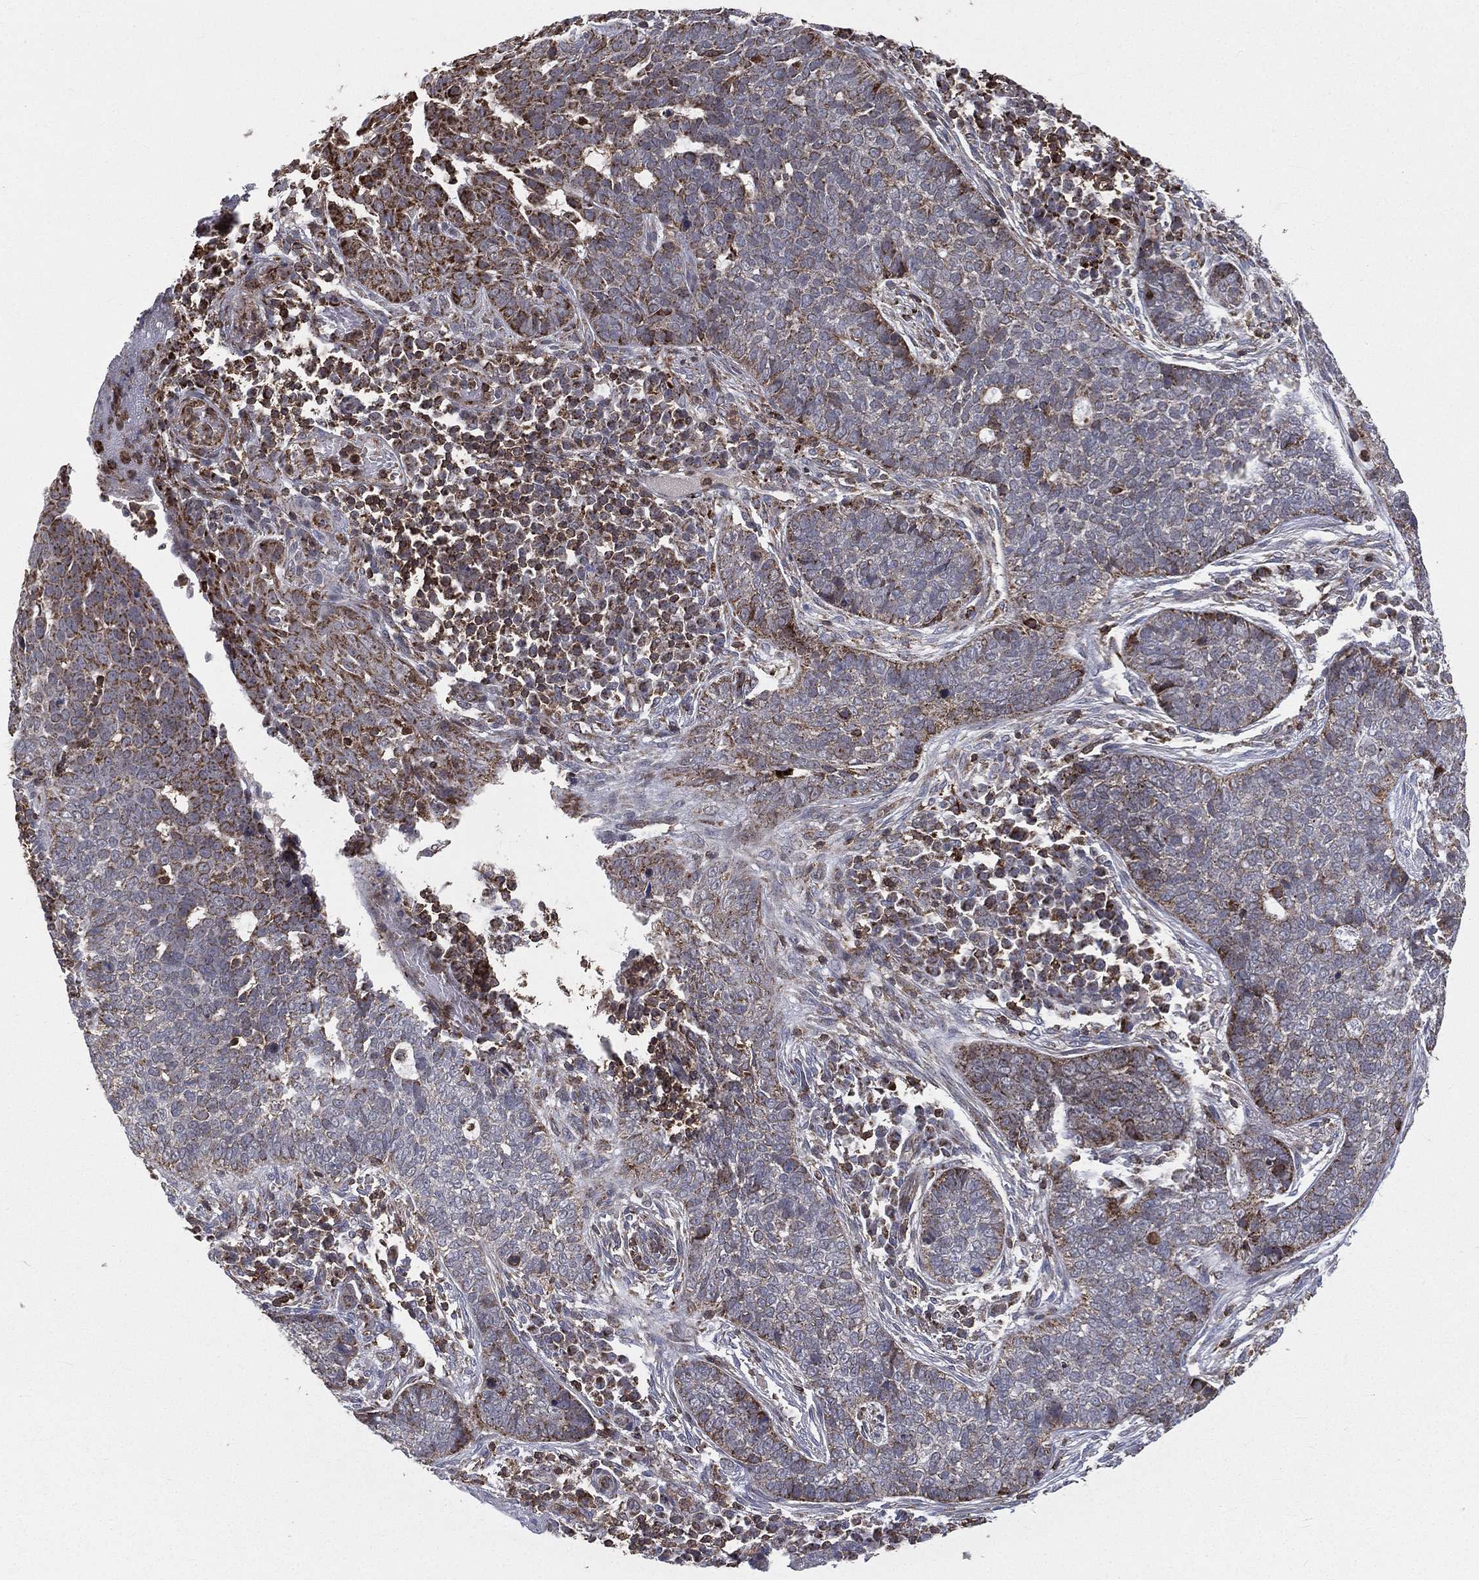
{"staining": {"intensity": "moderate", "quantity": "<25%", "location": "cytoplasmic/membranous"}, "tissue": "skin cancer", "cell_type": "Tumor cells", "image_type": "cancer", "snomed": [{"axis": "morphology", "description": "Basal cell carcinoma"}, {"axis": "topography", "description": "Skin"}], "caption": "IHC (DAB) staining of basal cell carcinoma (skin) shows moderate cytoplasmic/membranous protein staining in approximately <25% of tumor cells. Using DAB (brown) and hematoxylin (blue) stains, captured at high magnification using brightfield microscopy.", "gene": "RIN3", "patient": {"sex": "female", "age": 69}}